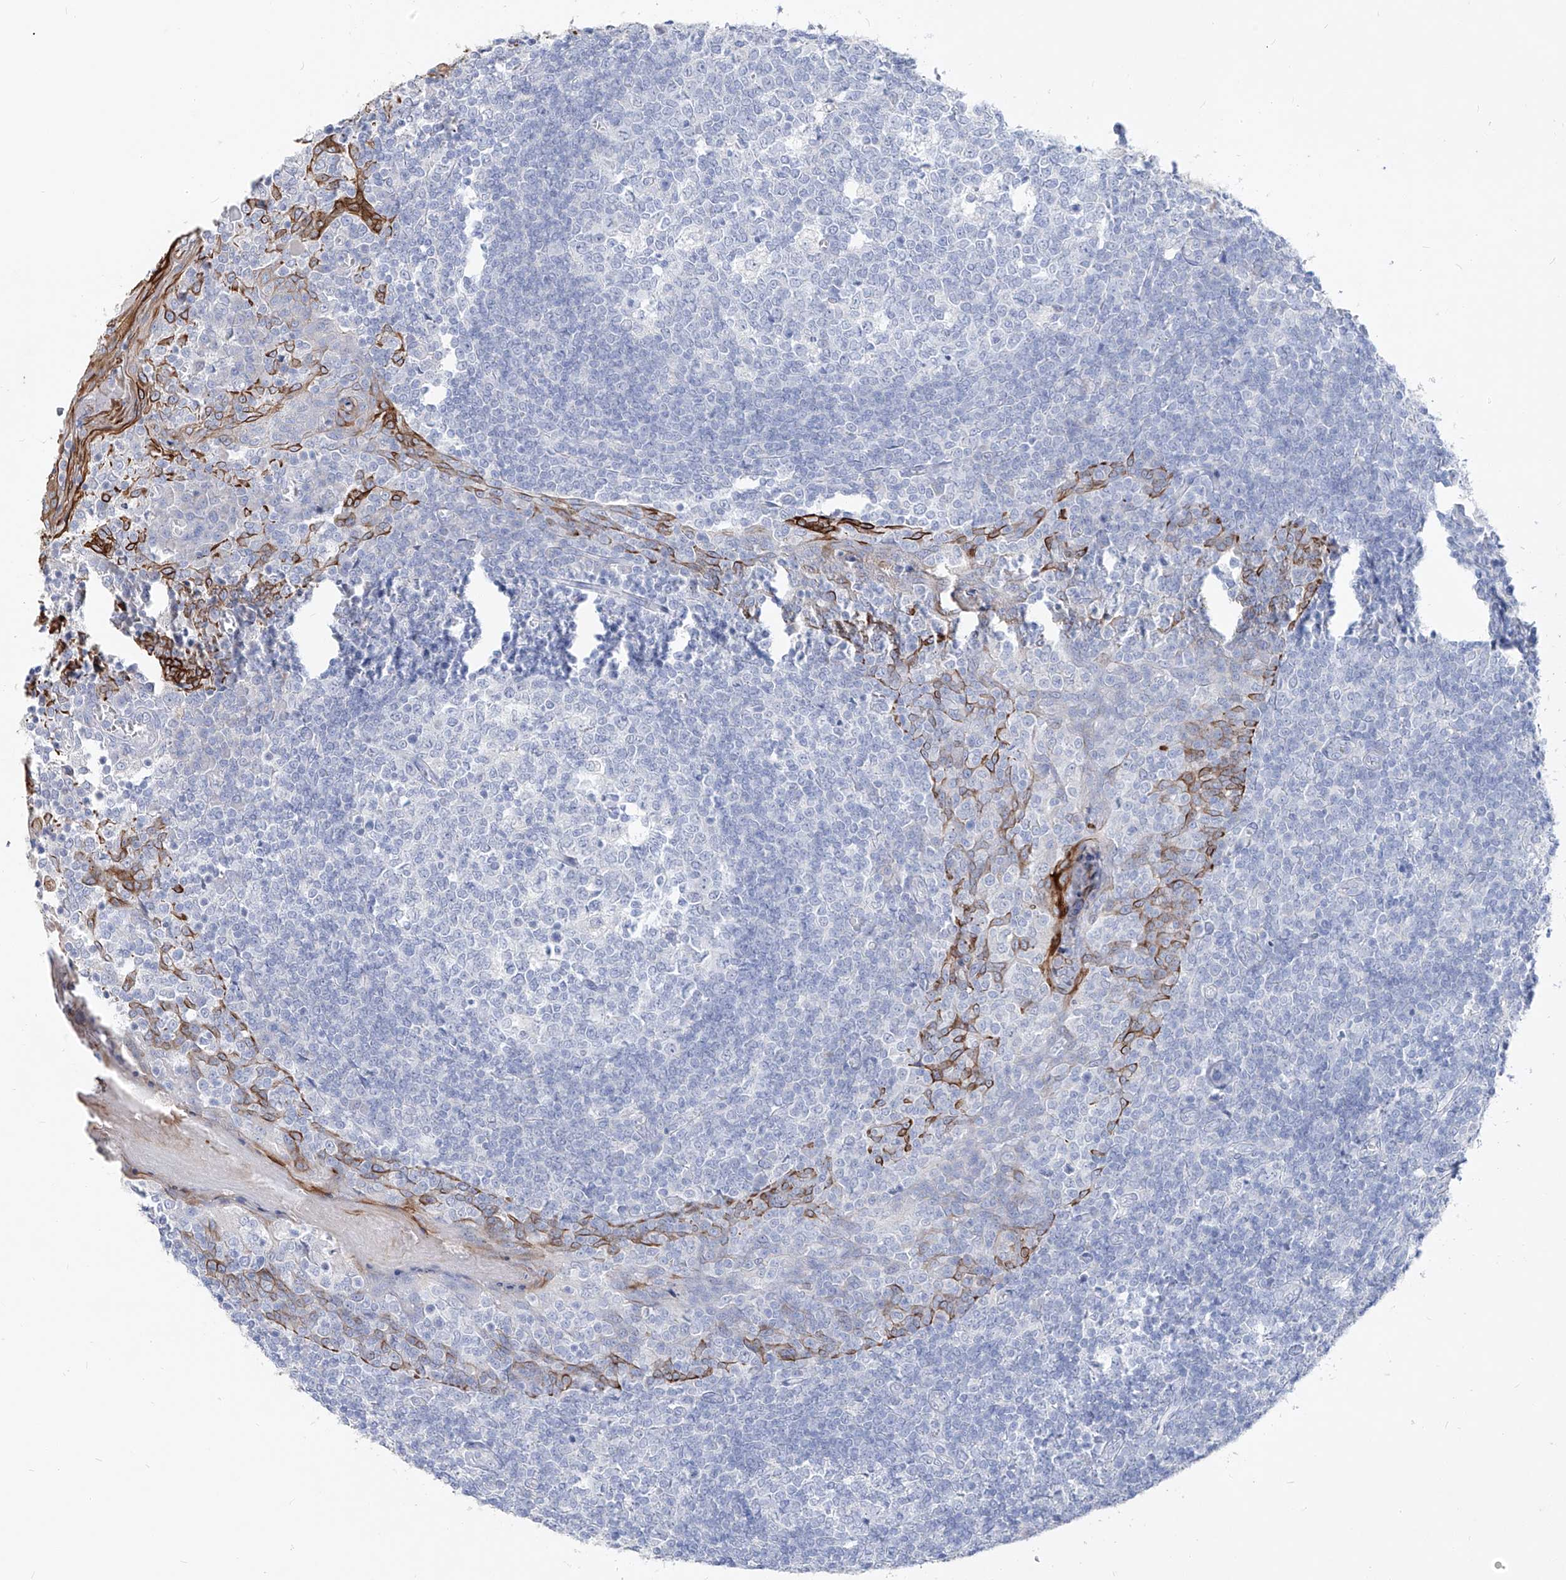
{"staining": {"intensity": "negative", "quantity": "none", "location": "none"}, "tissue": "tonsil", "cell_type": "Germinal center cells", "image_type": "normal", "snomed": [{"axis": "morphology", "description": "Normal tissue, NOS"}, {"axis": "topography", "description": "Tonsil"}], "caption": "This is an immunohistochemistry (IHC) photomicrograph of unremarkable tonsil. There is no expression in germinal center cells.", "gene": "FRS3", "patient": {"sex": "female", "age": 19}}